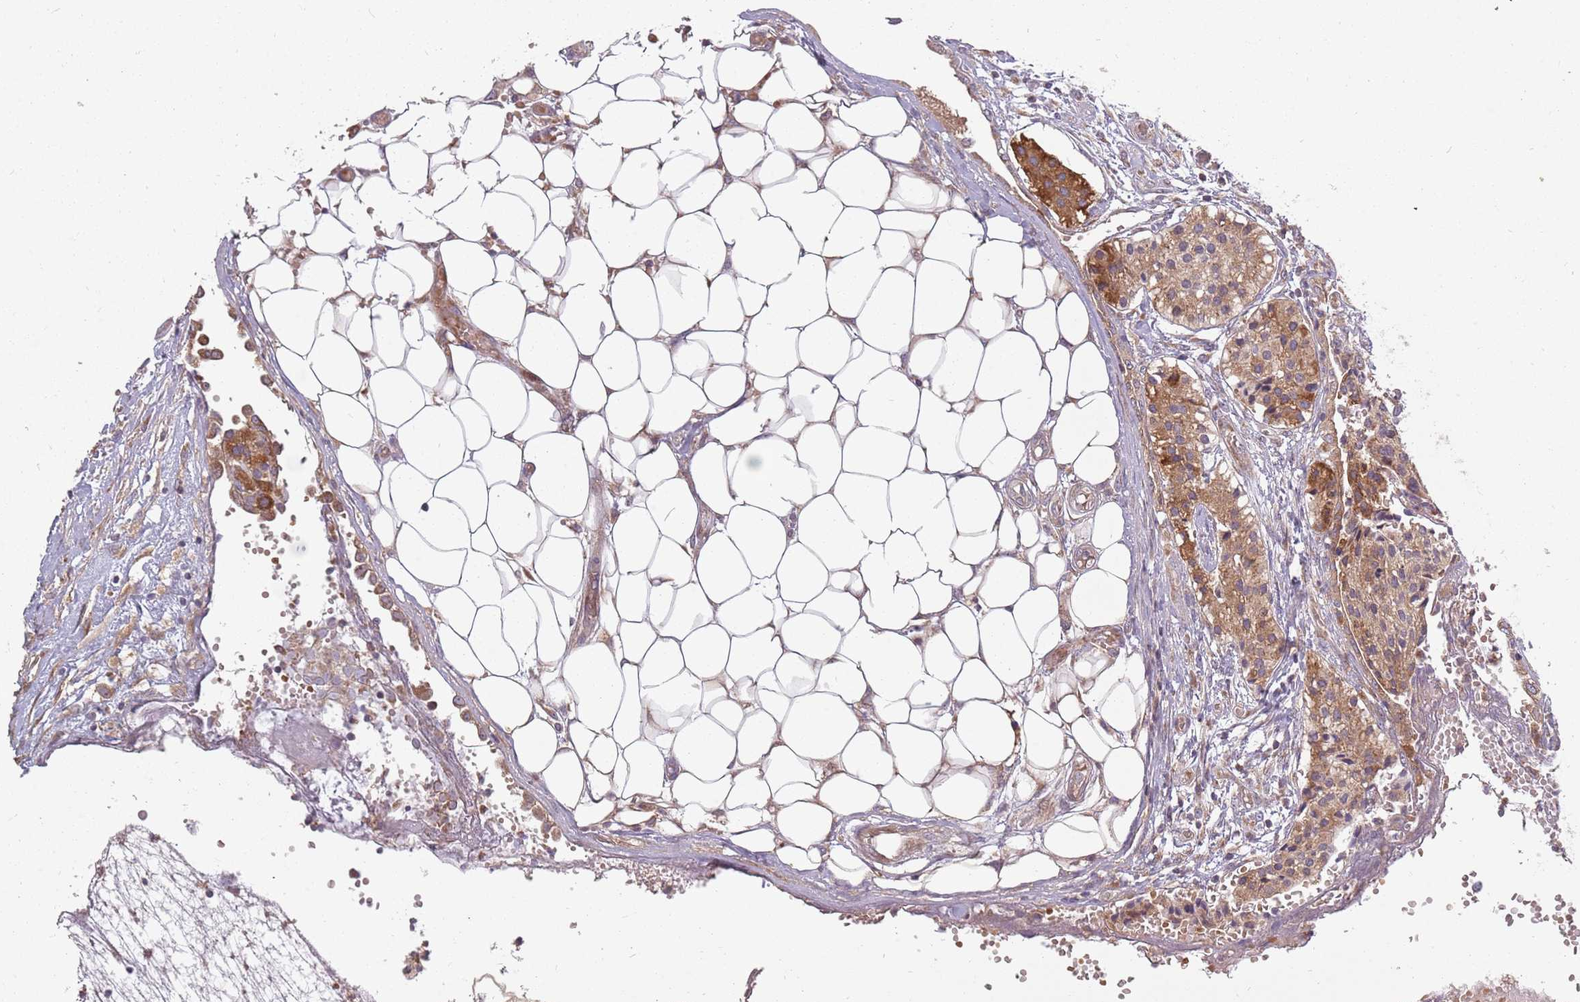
{"staining": {"intensity": "moderate", "quantity": ">75%", "location": "cytoplasmic/membranous"}, "tissue": "carcinoid", "cell_type": "Tumor cells", "image_type": "cancer", "snomed": [{"axis": "morphology", "description": "Carcinoid, malignant, NOS"}, {"axis": "topography", "description": "Colon"}], "caption": "The photomicrograph displays a brown stain indicating the presence of a protein in the cytoplasmic/membranous of tumor cells in carcinoid (malignant).", "gene": "PLD6", "patient": {"sex": "female", "age": 52}}